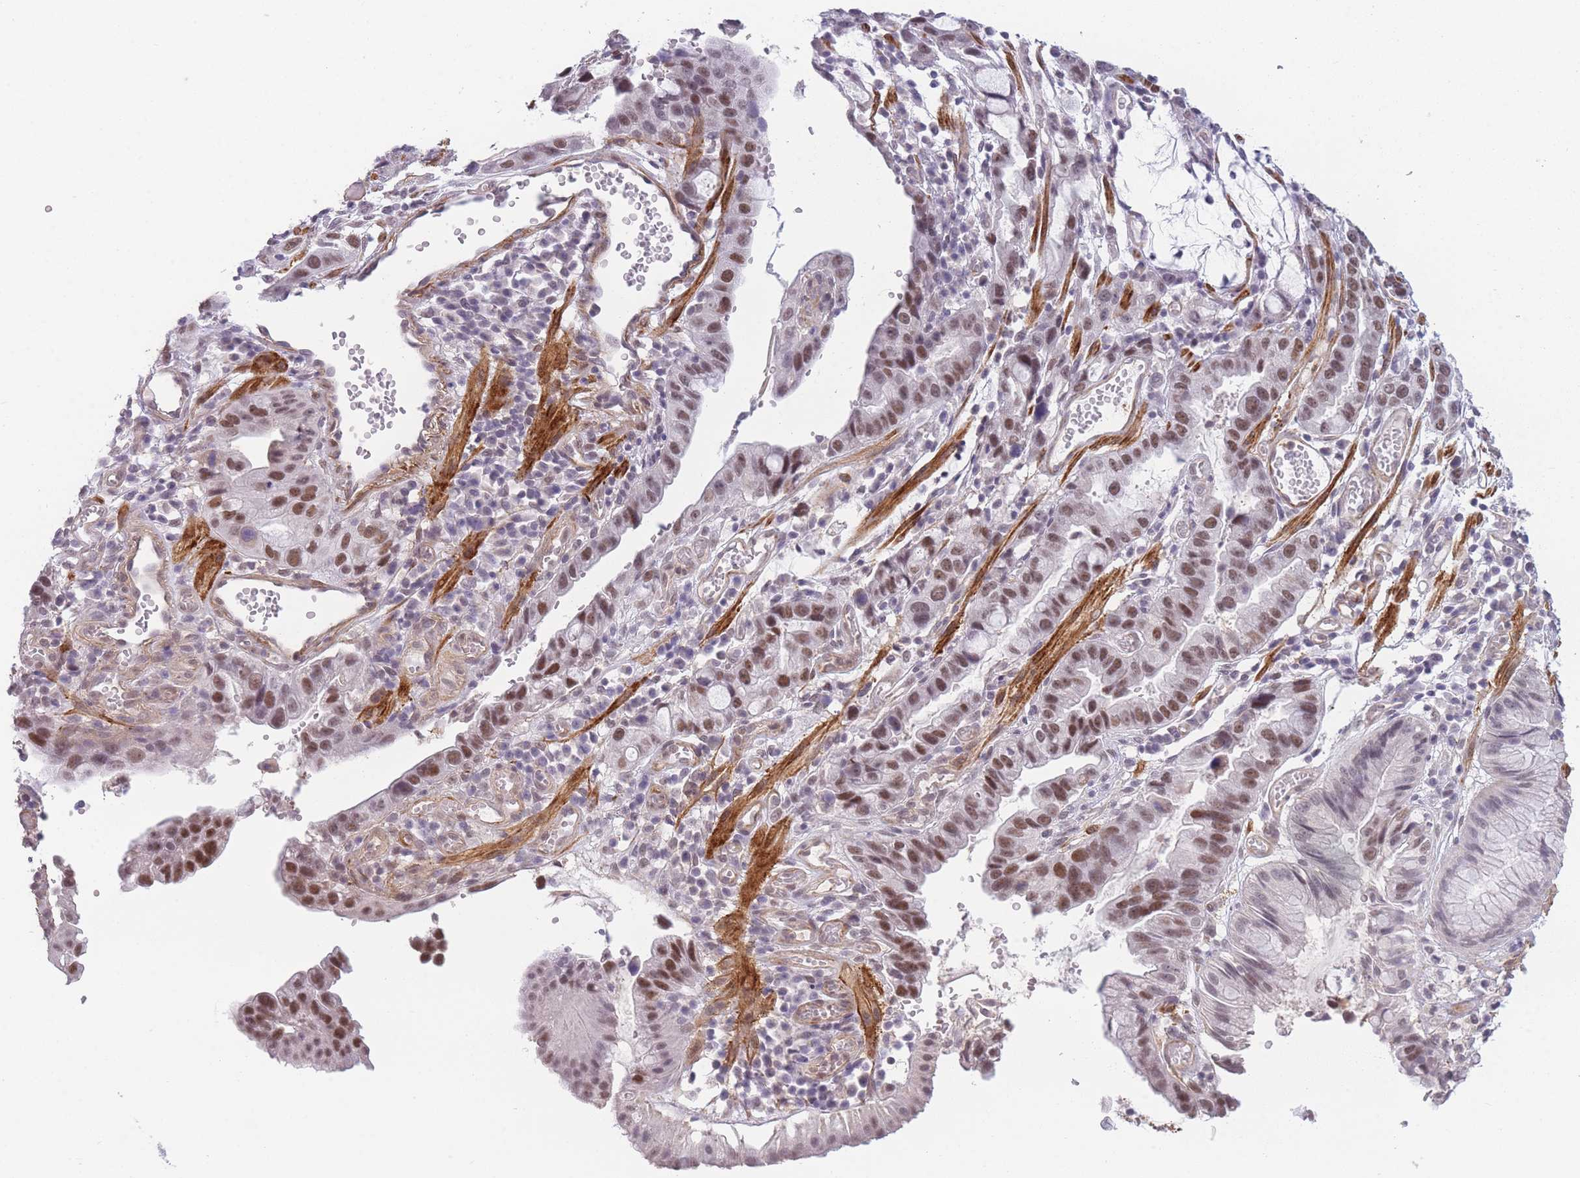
{"staining": {"intensity": "moderate", "quantity": "25%-75%", "location": "nuclear"}, "tissue": "stomach cancer", "cell_type": "Tumor cells", "image_type": "cancer", "snomed": [{"axis": "morphology", "description": "Adenocarcinoma, NOS"}, {"axis": "topography", "description": "Stomach"}], "caption": "Tumor cells exhibit medium levels of moderate nuclear staining in about 25%-75% of cells in human adenocarcinoma (stomach).", "gene": "SIN3B", "patient": {"sex": "male", "age": 55}}